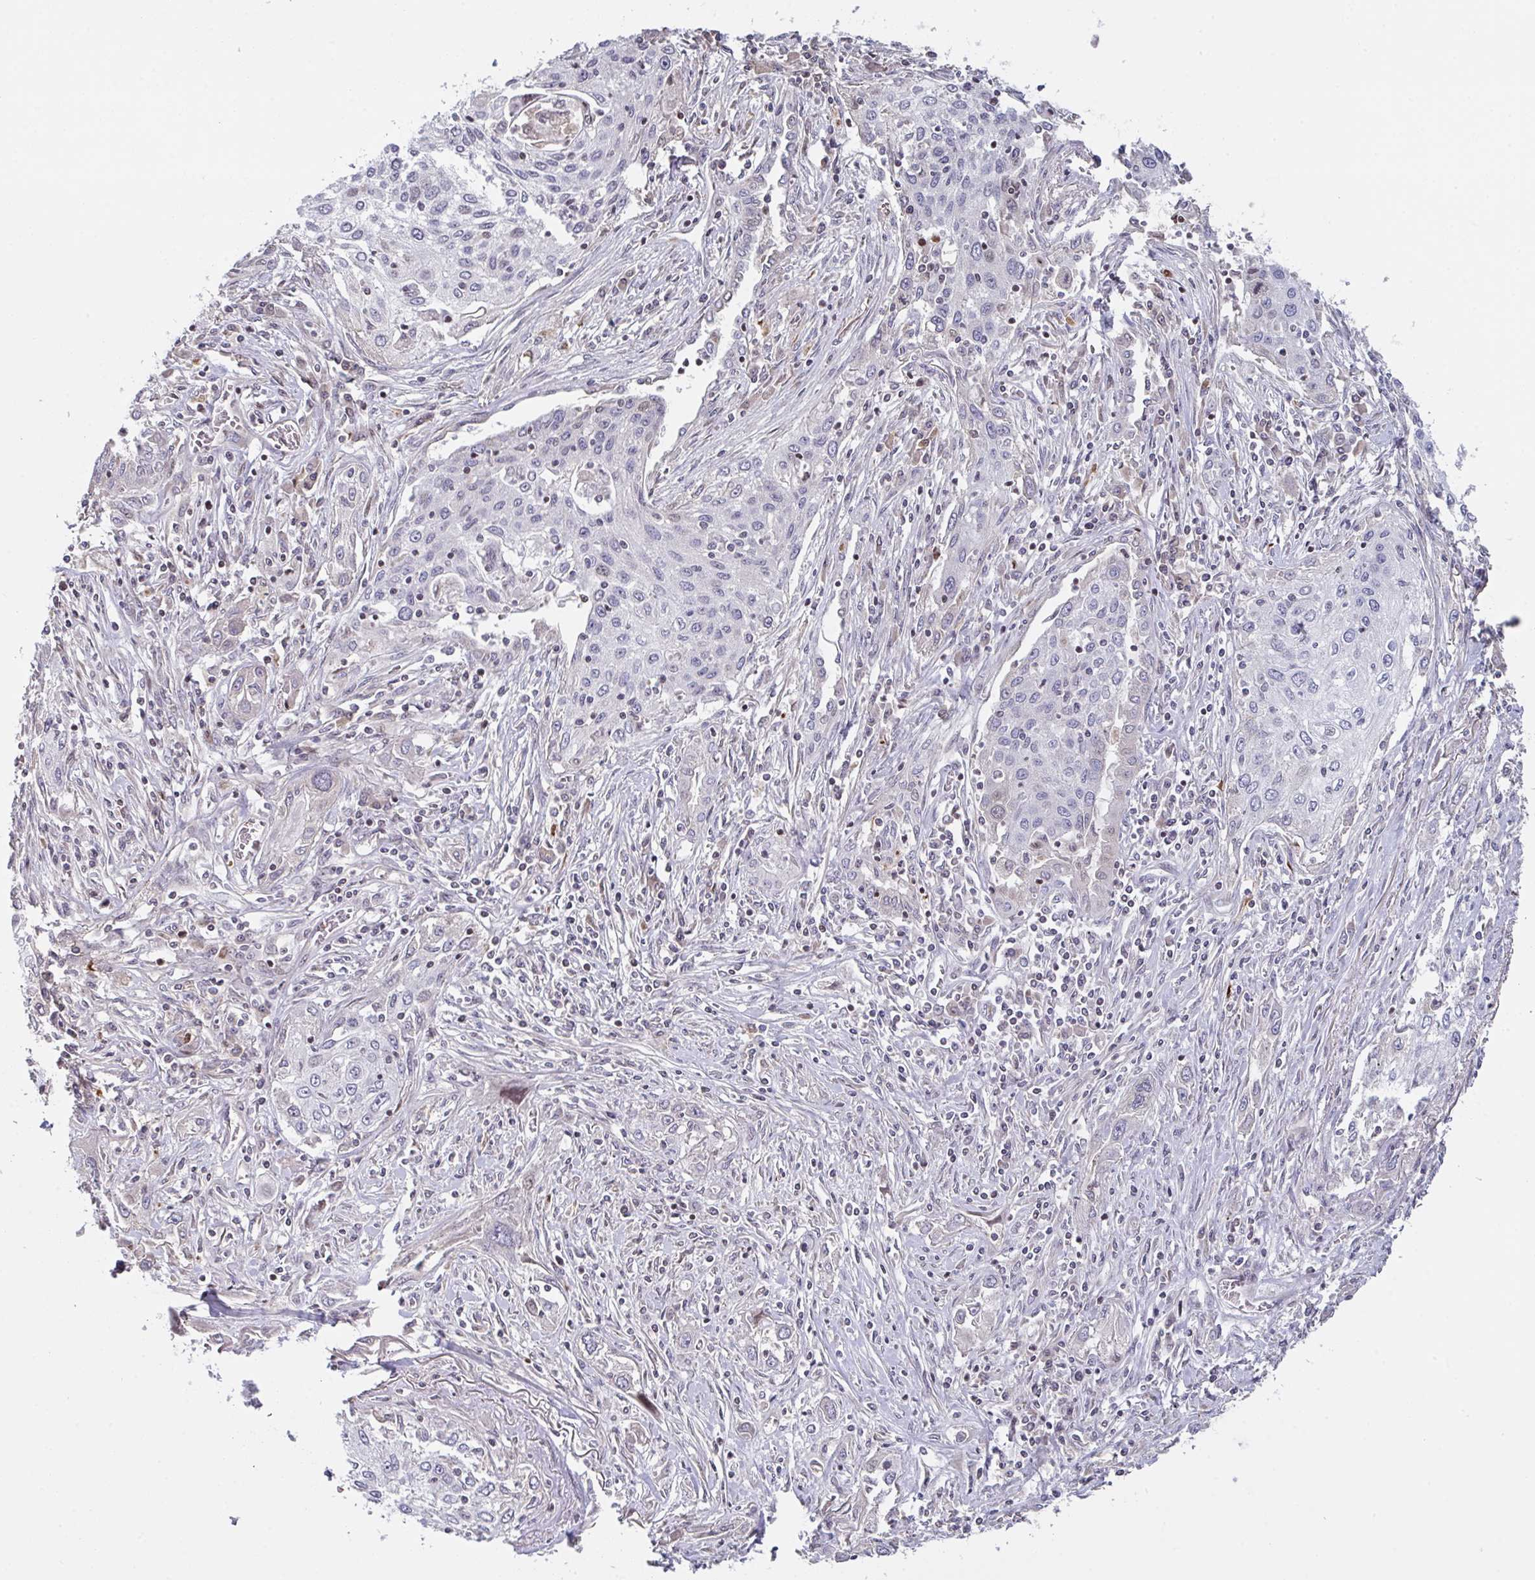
{"staining": {"intensity": "negative", "quantity": "none", "location": "none"}, "tissue": "lung cancer", "cell_type": "Tumor cells", "image_type": "cancer", "snomed": [{"axis": "morphology", "description": "Squamous cell carcinoma, NOS"}, {"axis": "topography", "description": "Lung"}], "caption": "There is no significant expression in tumor cells of lung cancer (squamous cell carcinoma).", "gene": "PCDHB8", "patient": {"sex": "female", "age": 69}}